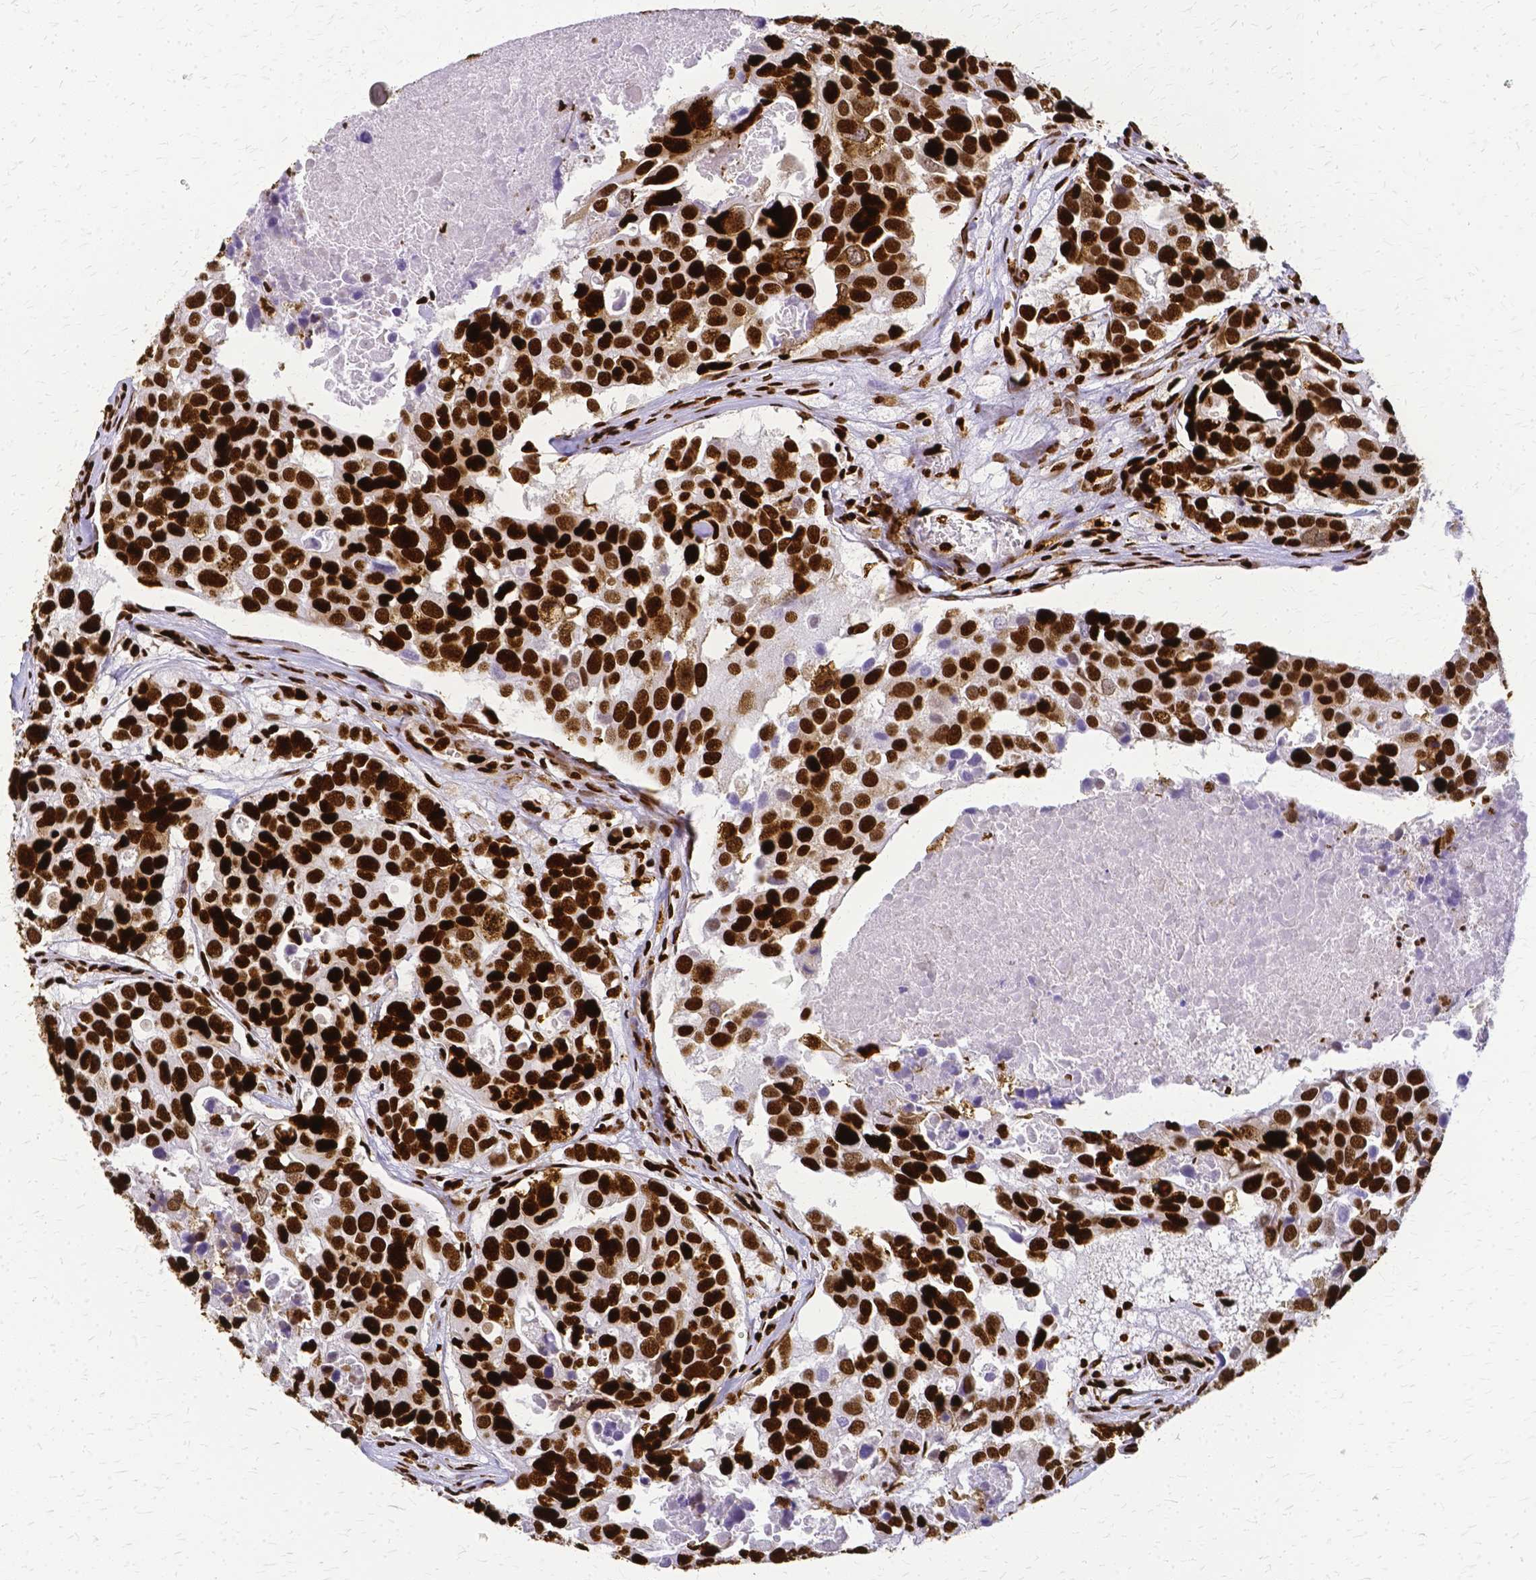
{"staining": {"intensity": "strong", "quantity": ">75%", "location": "nuclear"}, "tissue": "breast cancer", "cell_type": "Tumor cells", "image_type": "cancer", "snomed": [{"axis": "morphology", "description": "Duct carcinoma"}, {"axis": "topography", "description": "Breast"}], "caption": "A high-resolution photomicrograph shows immunohistochemistry (IHC) staining of breast cancer (infiltrating ductal carcinoma), which demonstrates strong nuclear staining in about >75% of tumor cells.", "gene": "SFPQ", "patient": {"sex": "female", "age": 83}}